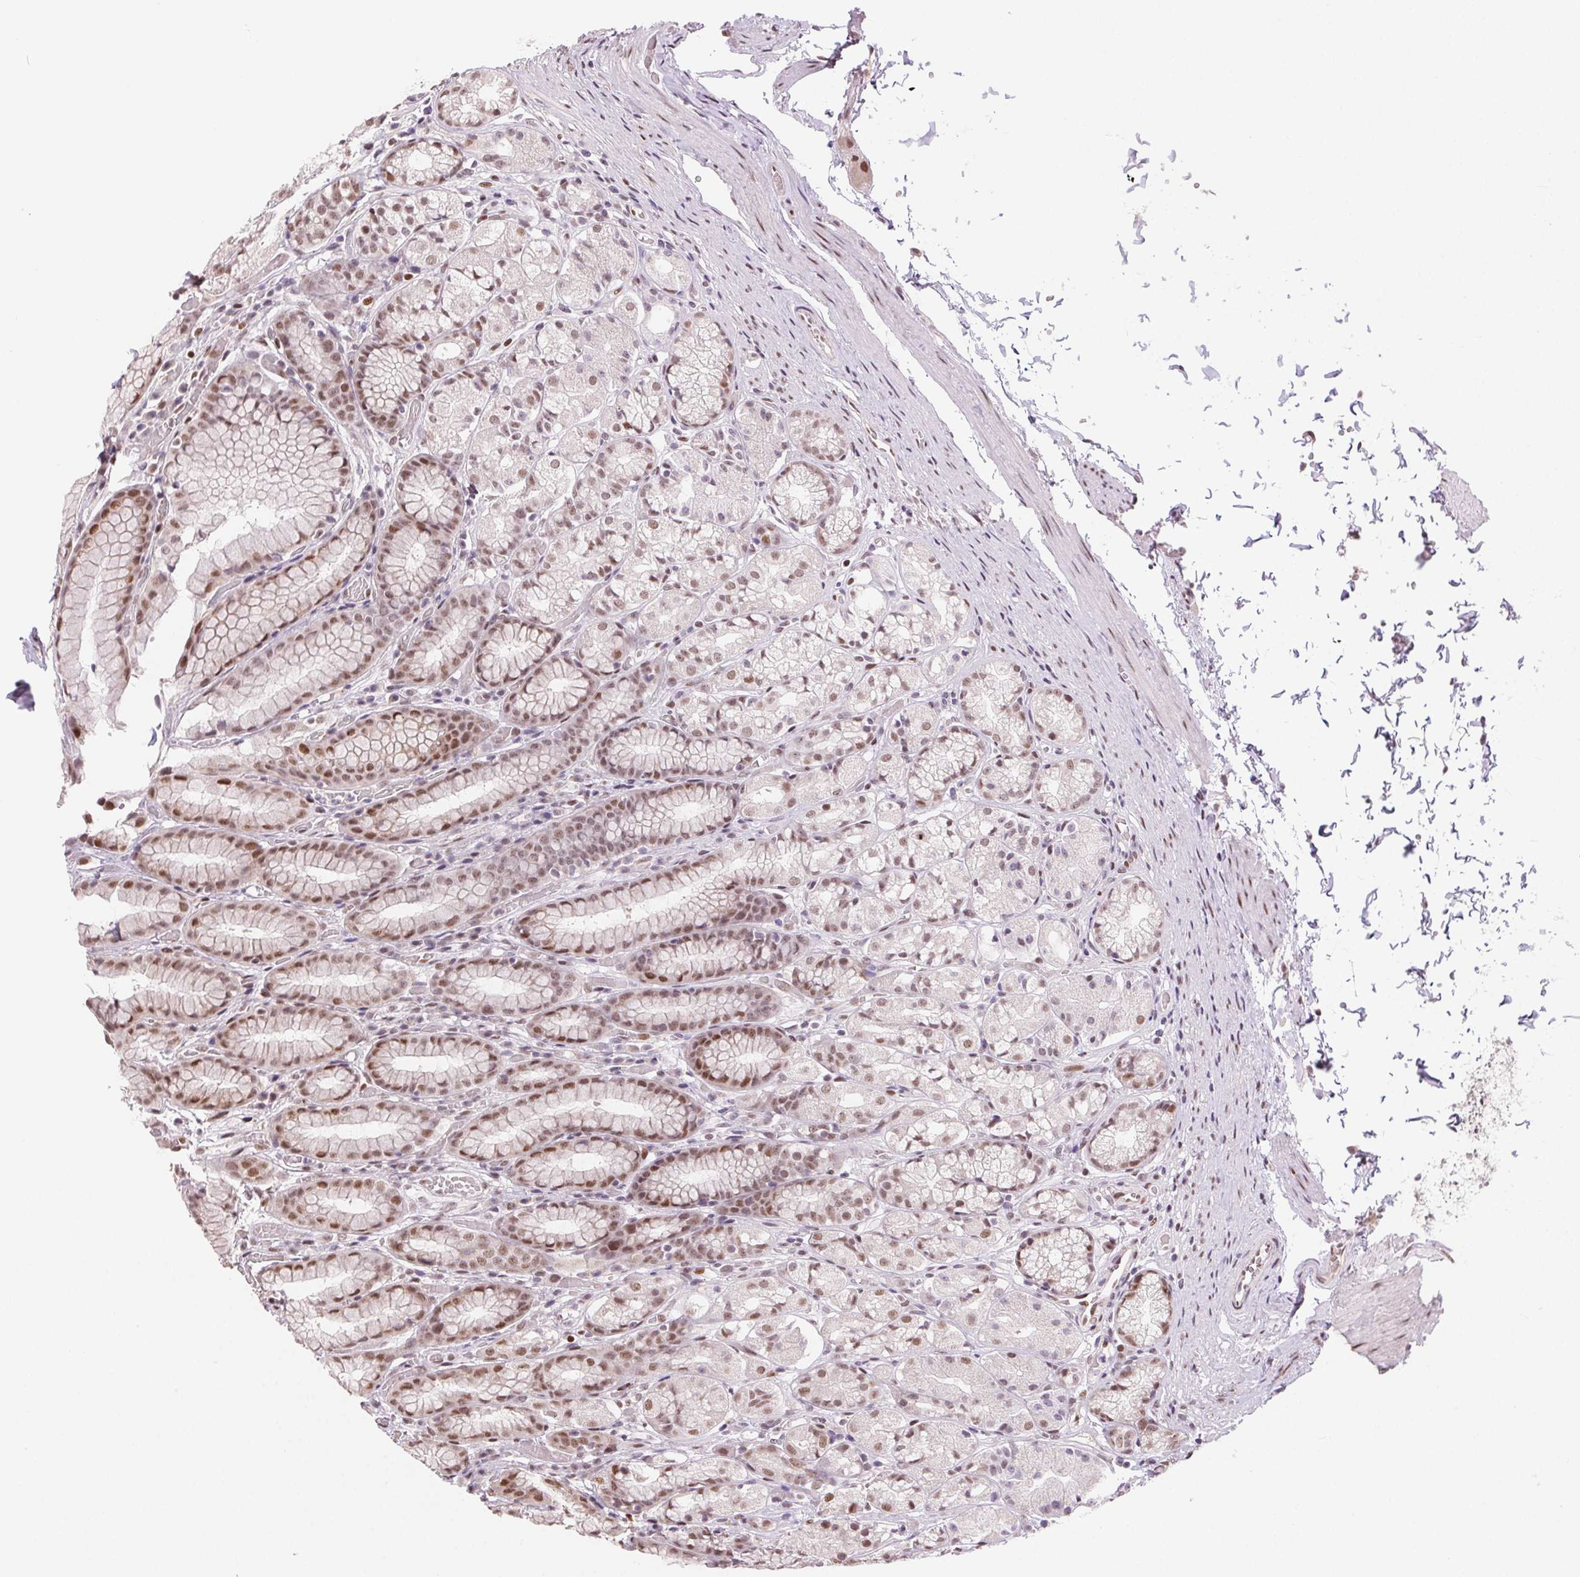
{"staining": {"intensity": "moderate", "quantity": "25%-75%", "location": "nuclear"}, "tissue": "stomach", "cell_type": "Glandular cells", "image_type": "normal", "snomed": [{"axis": "morphology", "description": "Normal tissue, NOS"}, {"axis": "topography", "description": "Stomach"}], "caption": "Protein expression analysis of unremarkable human stomach reveals moderate nuclear positivity in about 25%-75% of glandular cells.", "gene": "RAD23A", "patient": {"sex": "male", "age": 70}}